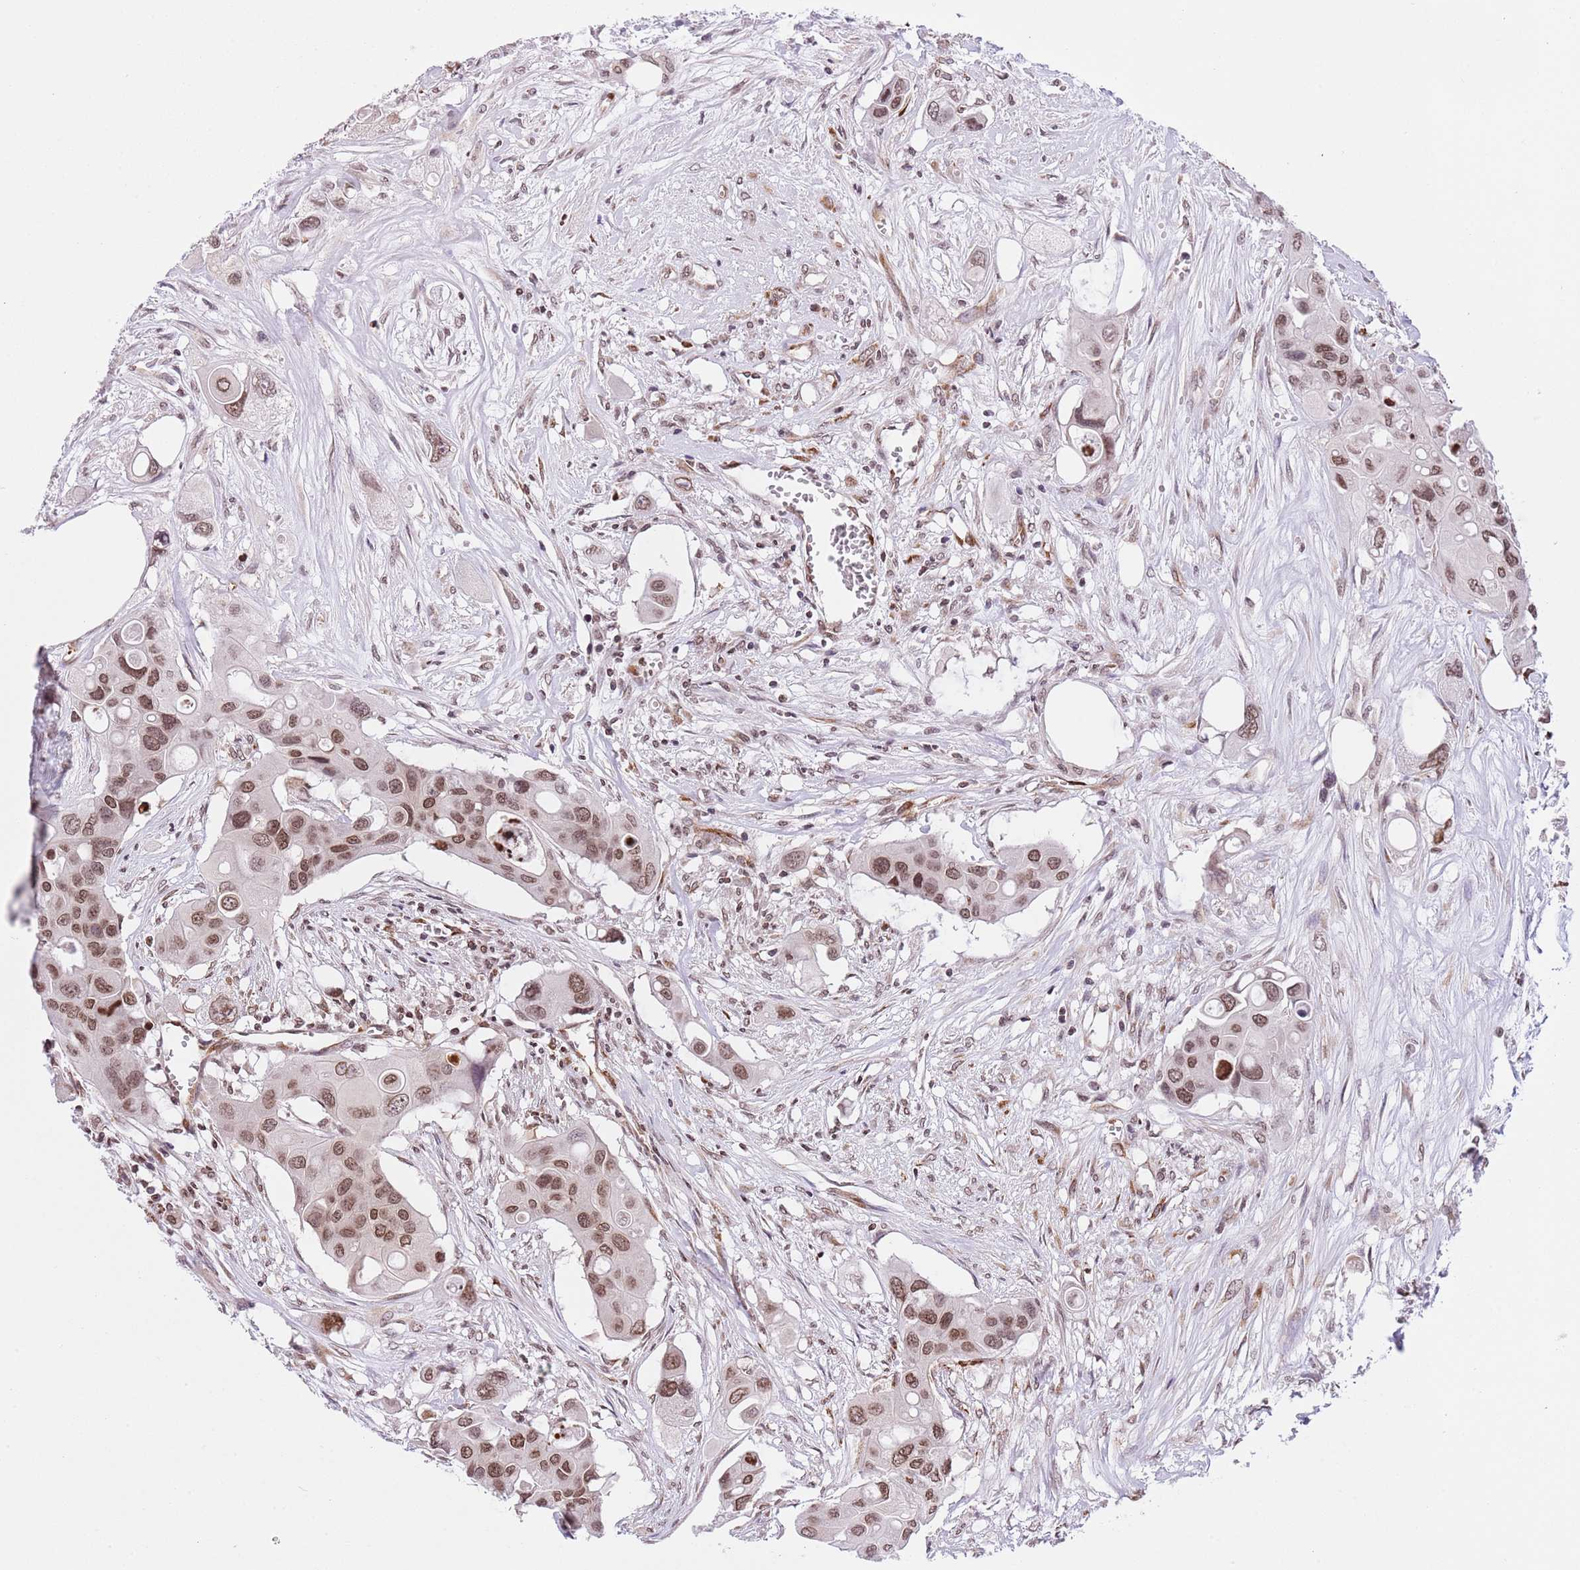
{"staining": {"intensity": "moderate", "quantity": ">75%", "location": "nuclear"}, "tissue": "colorectal cancer", "cell_type": "Tumor cells", "image_type": "cancer", "snomed": [{"axis": "morphology", "description": "Adenocarcinoma, NOS"}, {"axis": "topography", "description": "Colon"}], "caption": "About >75% of tumor cells in colorectal adenocarcinoma exhibit moderate nuclear protein positivity as visualized by brown immunohistochemical staining.", "gene": "NRIP1", "patient": {"sex": "male", "age": 77}}